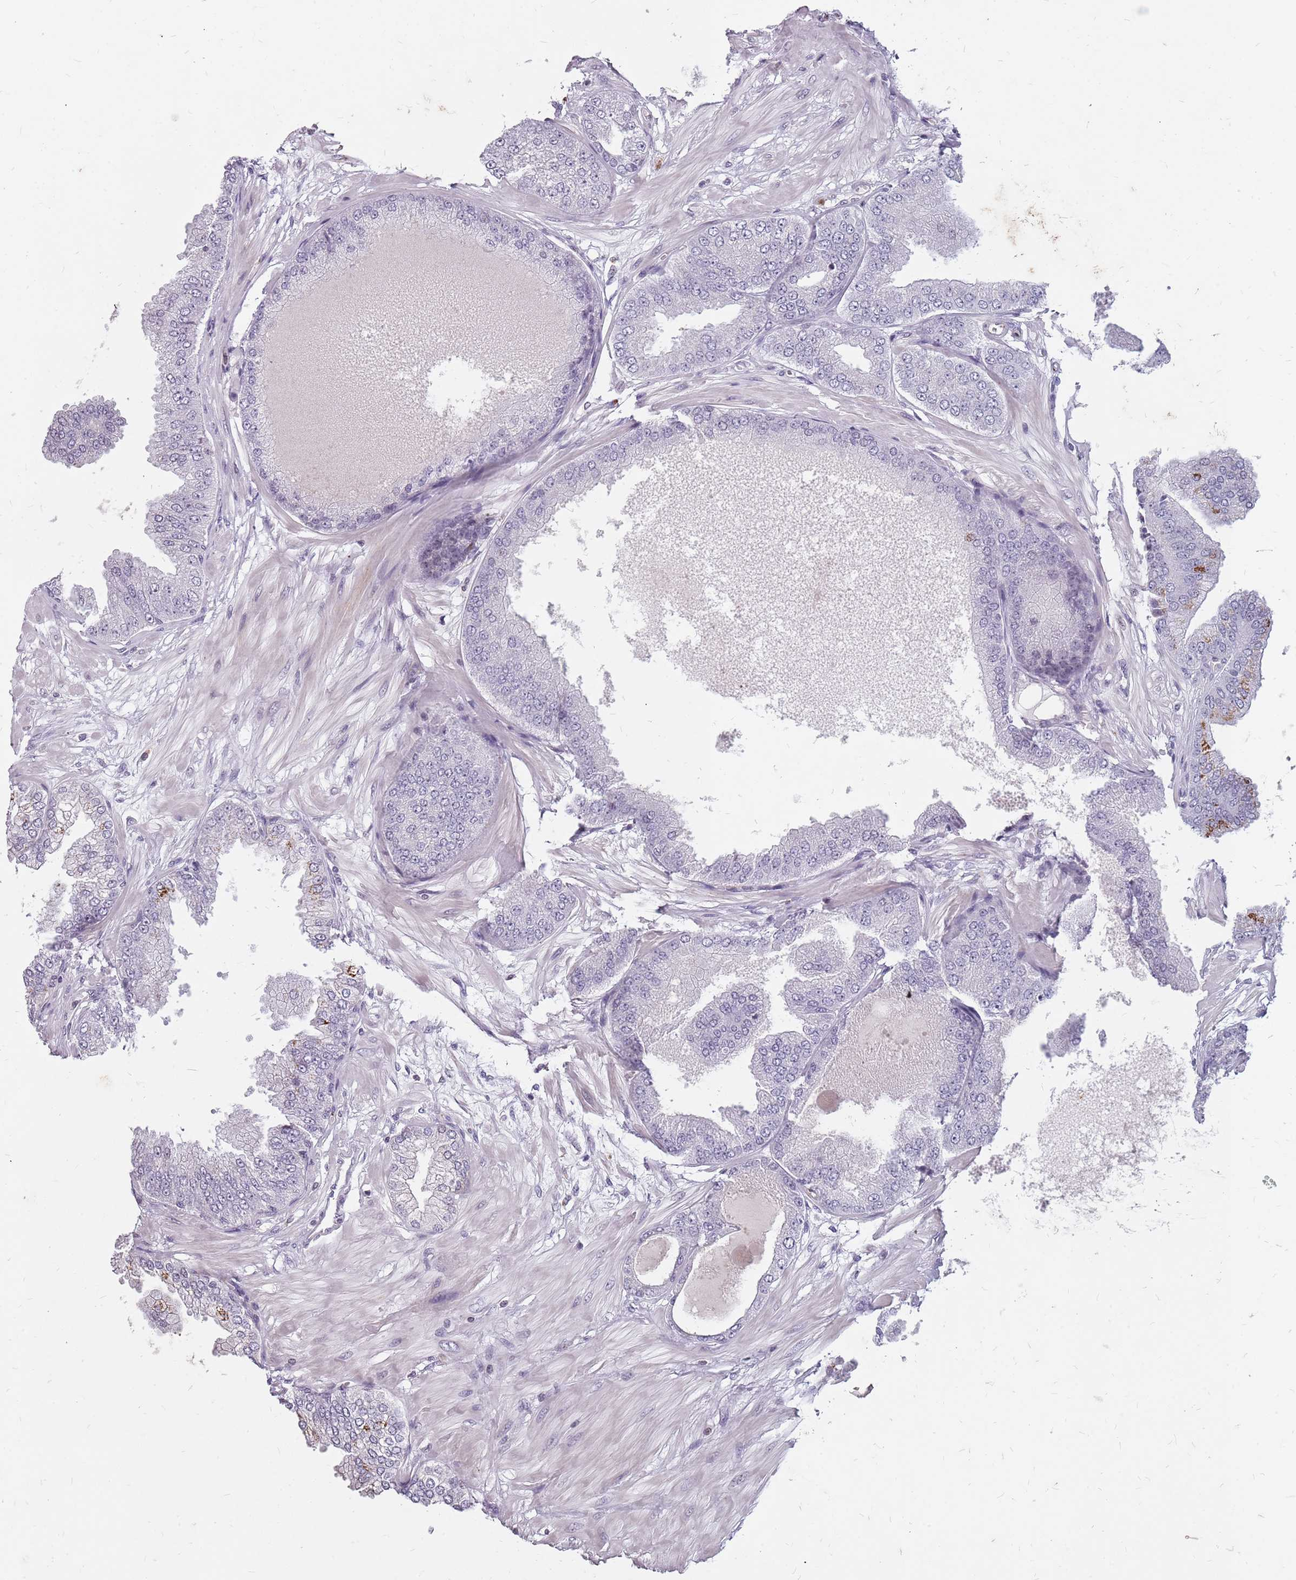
{"staining": {"intensity": "negative", "quantity": "none", "location": "none"}, "tissue": "prostate cancer", "cell_type": "Tumor cells", "image_type": "cancer", "snomed": [{"axis": "morphology", "description": "Adenocarcinoma, Low grade"}, {"axis": "topography", "description": "Prostate"}], "caption": "This is an immunohistochemistry (IHC) image of prostate adenocarcinoma (low-grade). There is no expression in tumor cells.", "gene": "NEK6", "patient": {"sex": "male", "age": 55}}